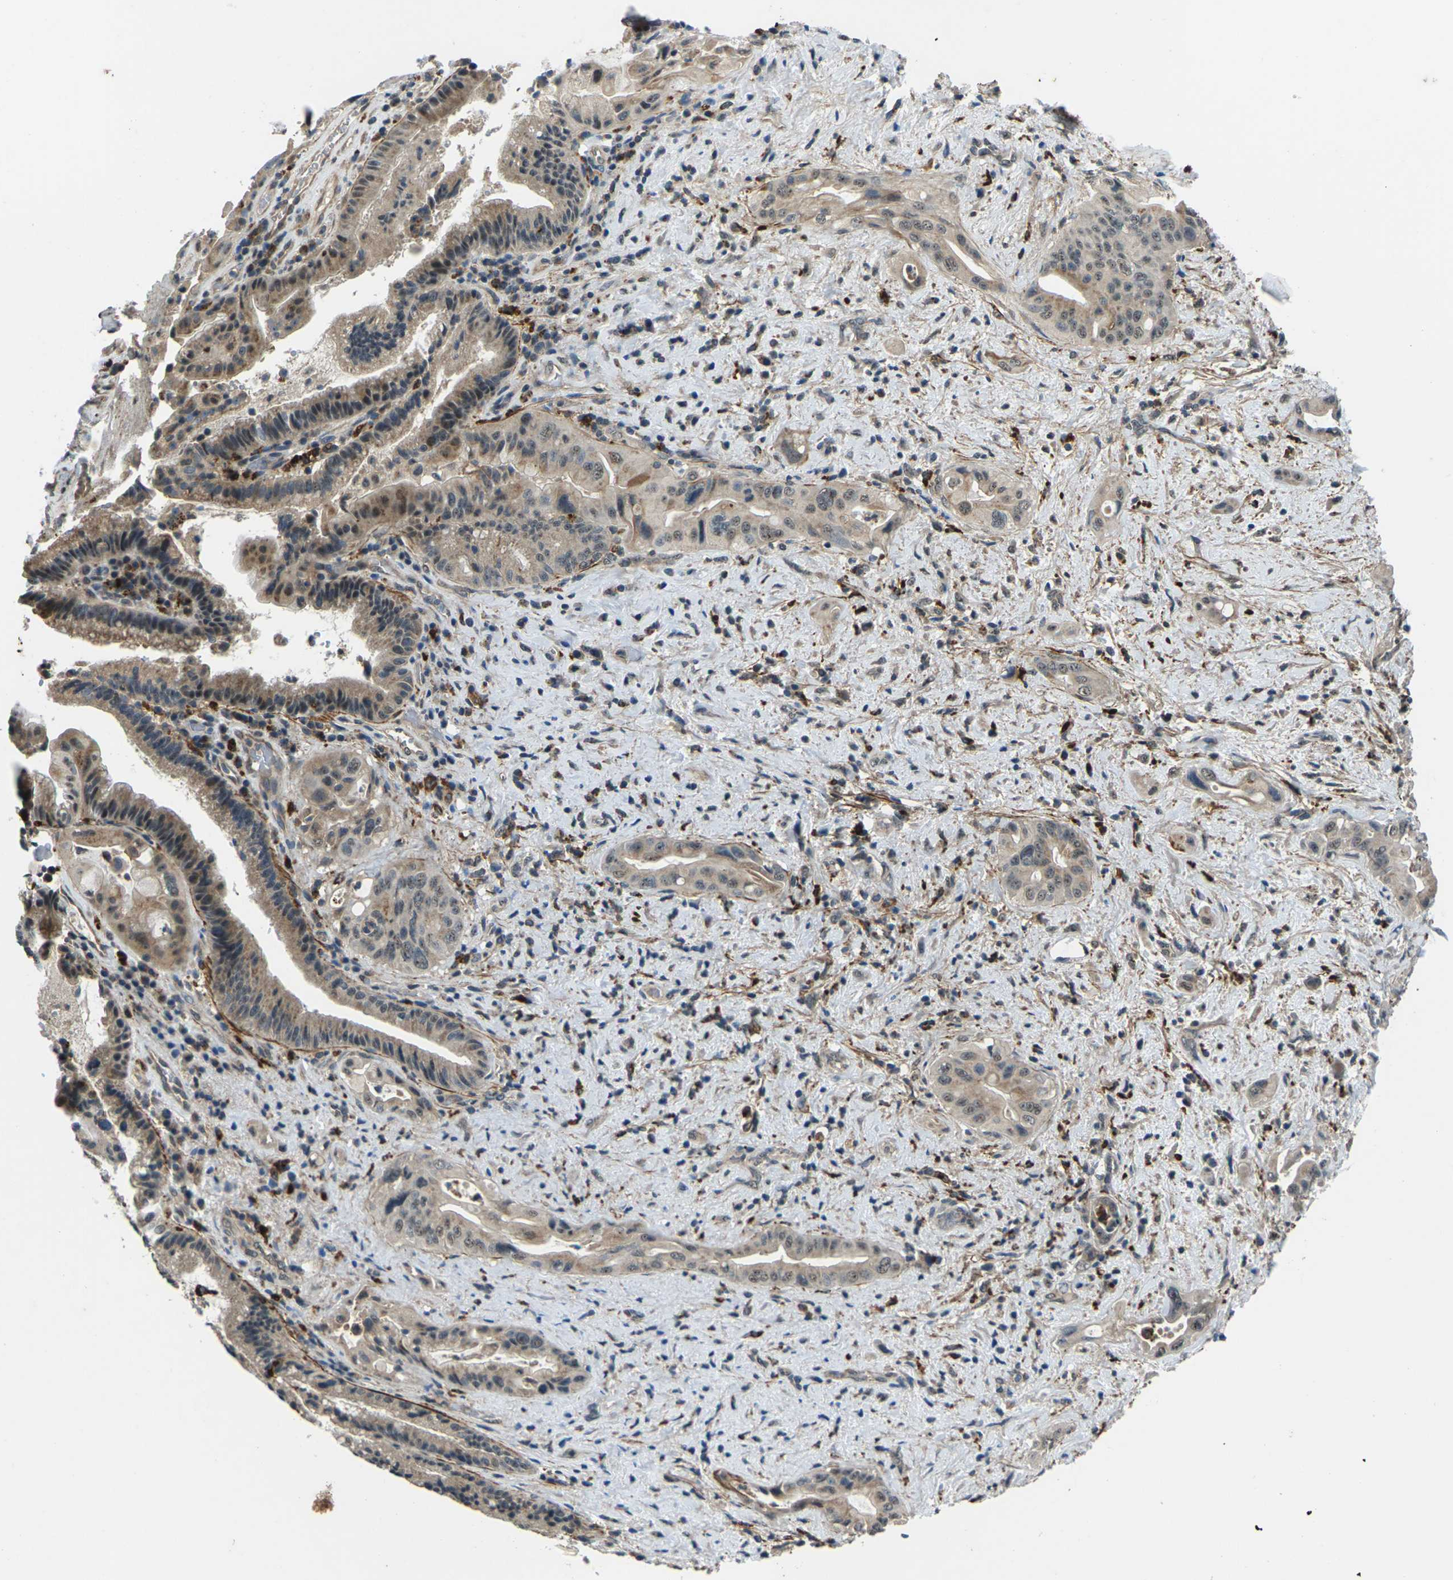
{"staining": {"intensity": "weak", "quantity": ">75%", "location": "cytoplasmic/membranous"}, "tissue": "pancreatic cancer", "cell_type": "Tumor cells", "image_type": "cancer", "snomed": [{"axis": "morphology", "description": "Adenocarcinoma, NOS"}, {"axis": "topography", "description": "Pancreas"}], "caption": "Immunohistochemical staining of human pancreatic cancer exhibits weak cytoplasmic/membranous protein positivity in about >75% of tumor cells. The protein of interest is stained brown, and the nuclei are stained in blue (DAB IHC with brightfield microscopy, high magnification).", "gene": "SLC31A2", "patient": {"sex": "male", "age": 77}}